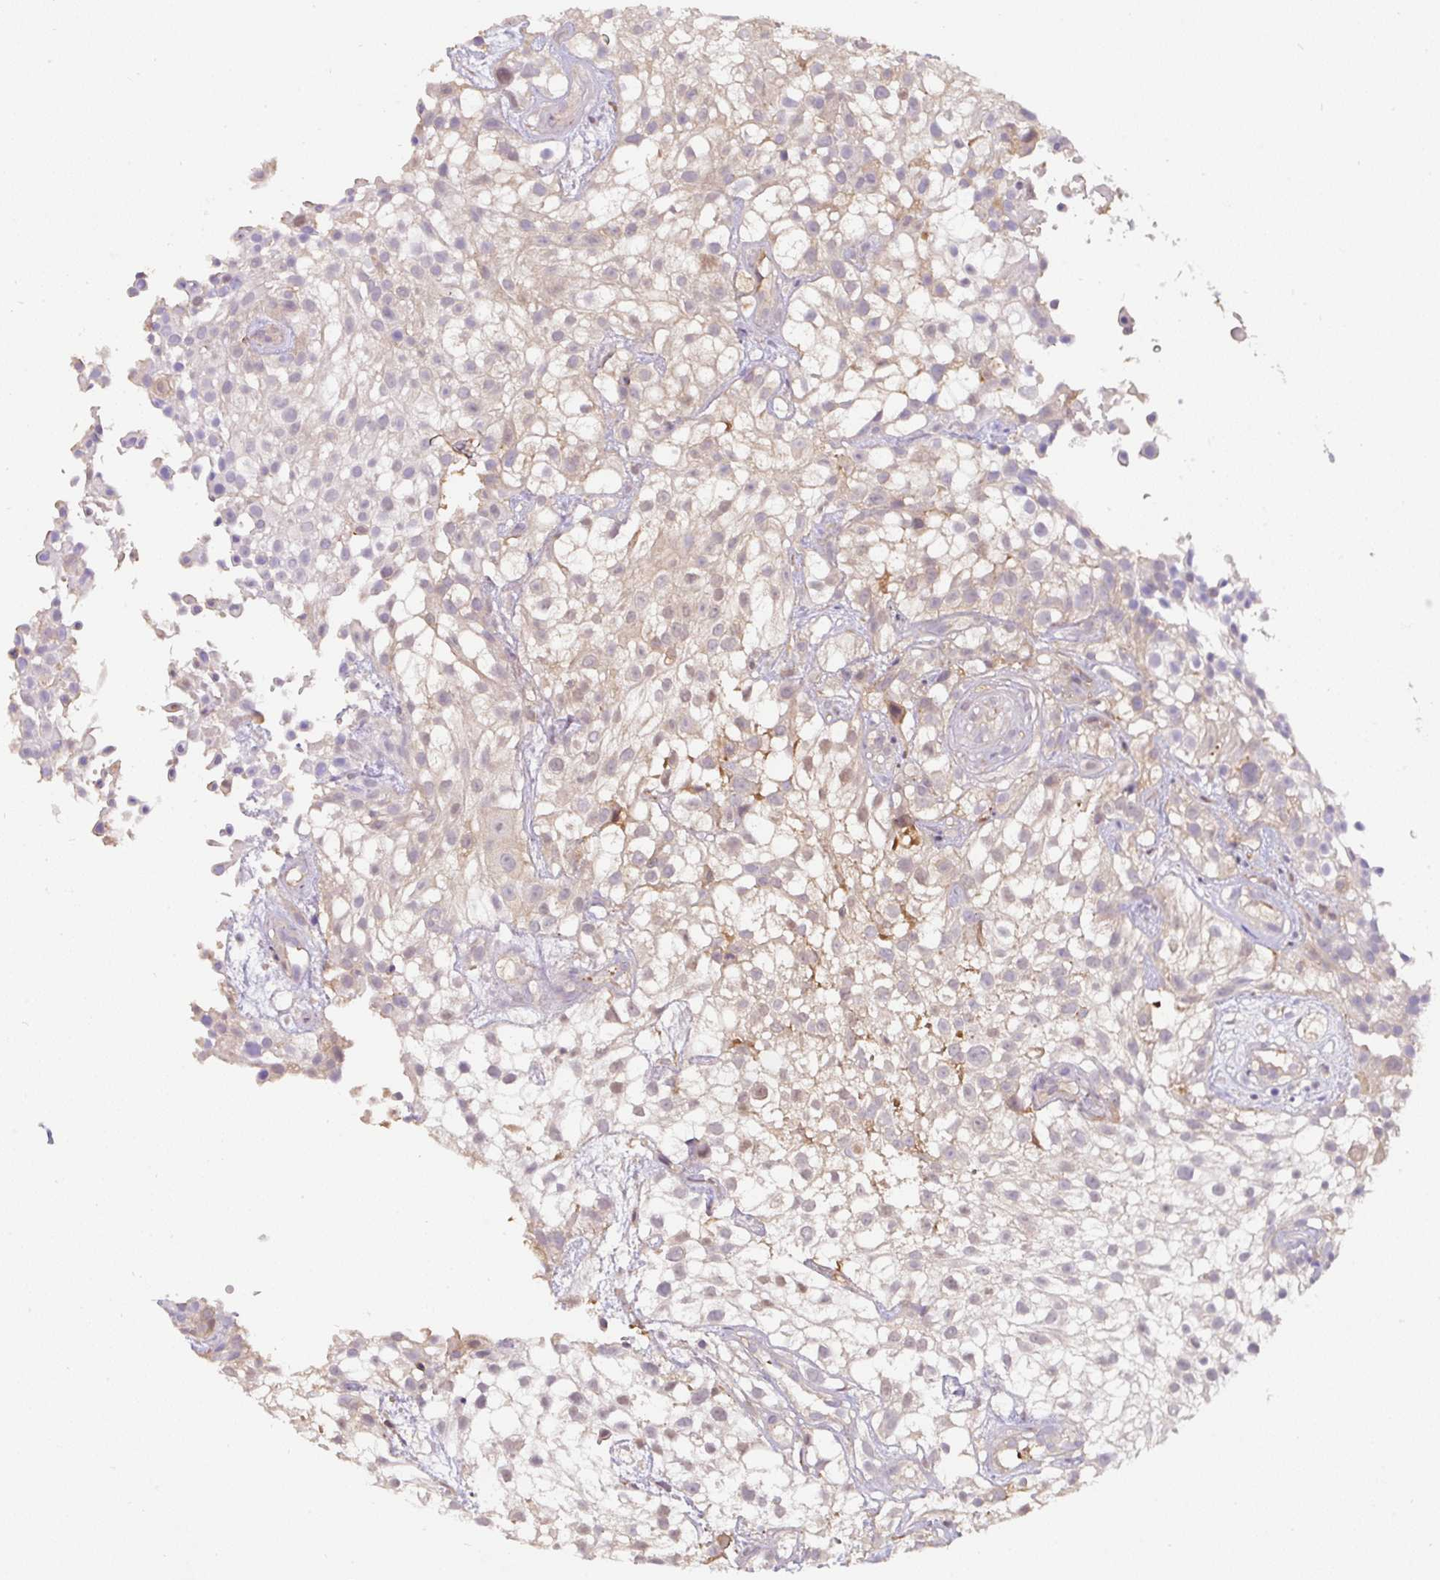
{"staining": {"intensity": "weak", "quantity": "25%-75%", "location": "cytoplasmic/membranous"}, "tissue": "urothelial cancer", "cell_type": "Tumor cells", "image_type": "cancer", "snomed": [{"axis": "morphology", "description": "Urothelial carcinoma, High grade"}, {"axis": "topography", "description": "Urinary bladder"}], "caption": "Immunohistochemistry micrograph of neoplastic tissue: human high-grade urothelial carcinoma stained using IHC reveals low levels of weak protein expression localized specifically in the cytoplasmic/membranous of tumor cells, appearing as a cytoplasmic/membranous brown color.", "gene": "ST13", "patient": {"sex": "male", "age": 56}}